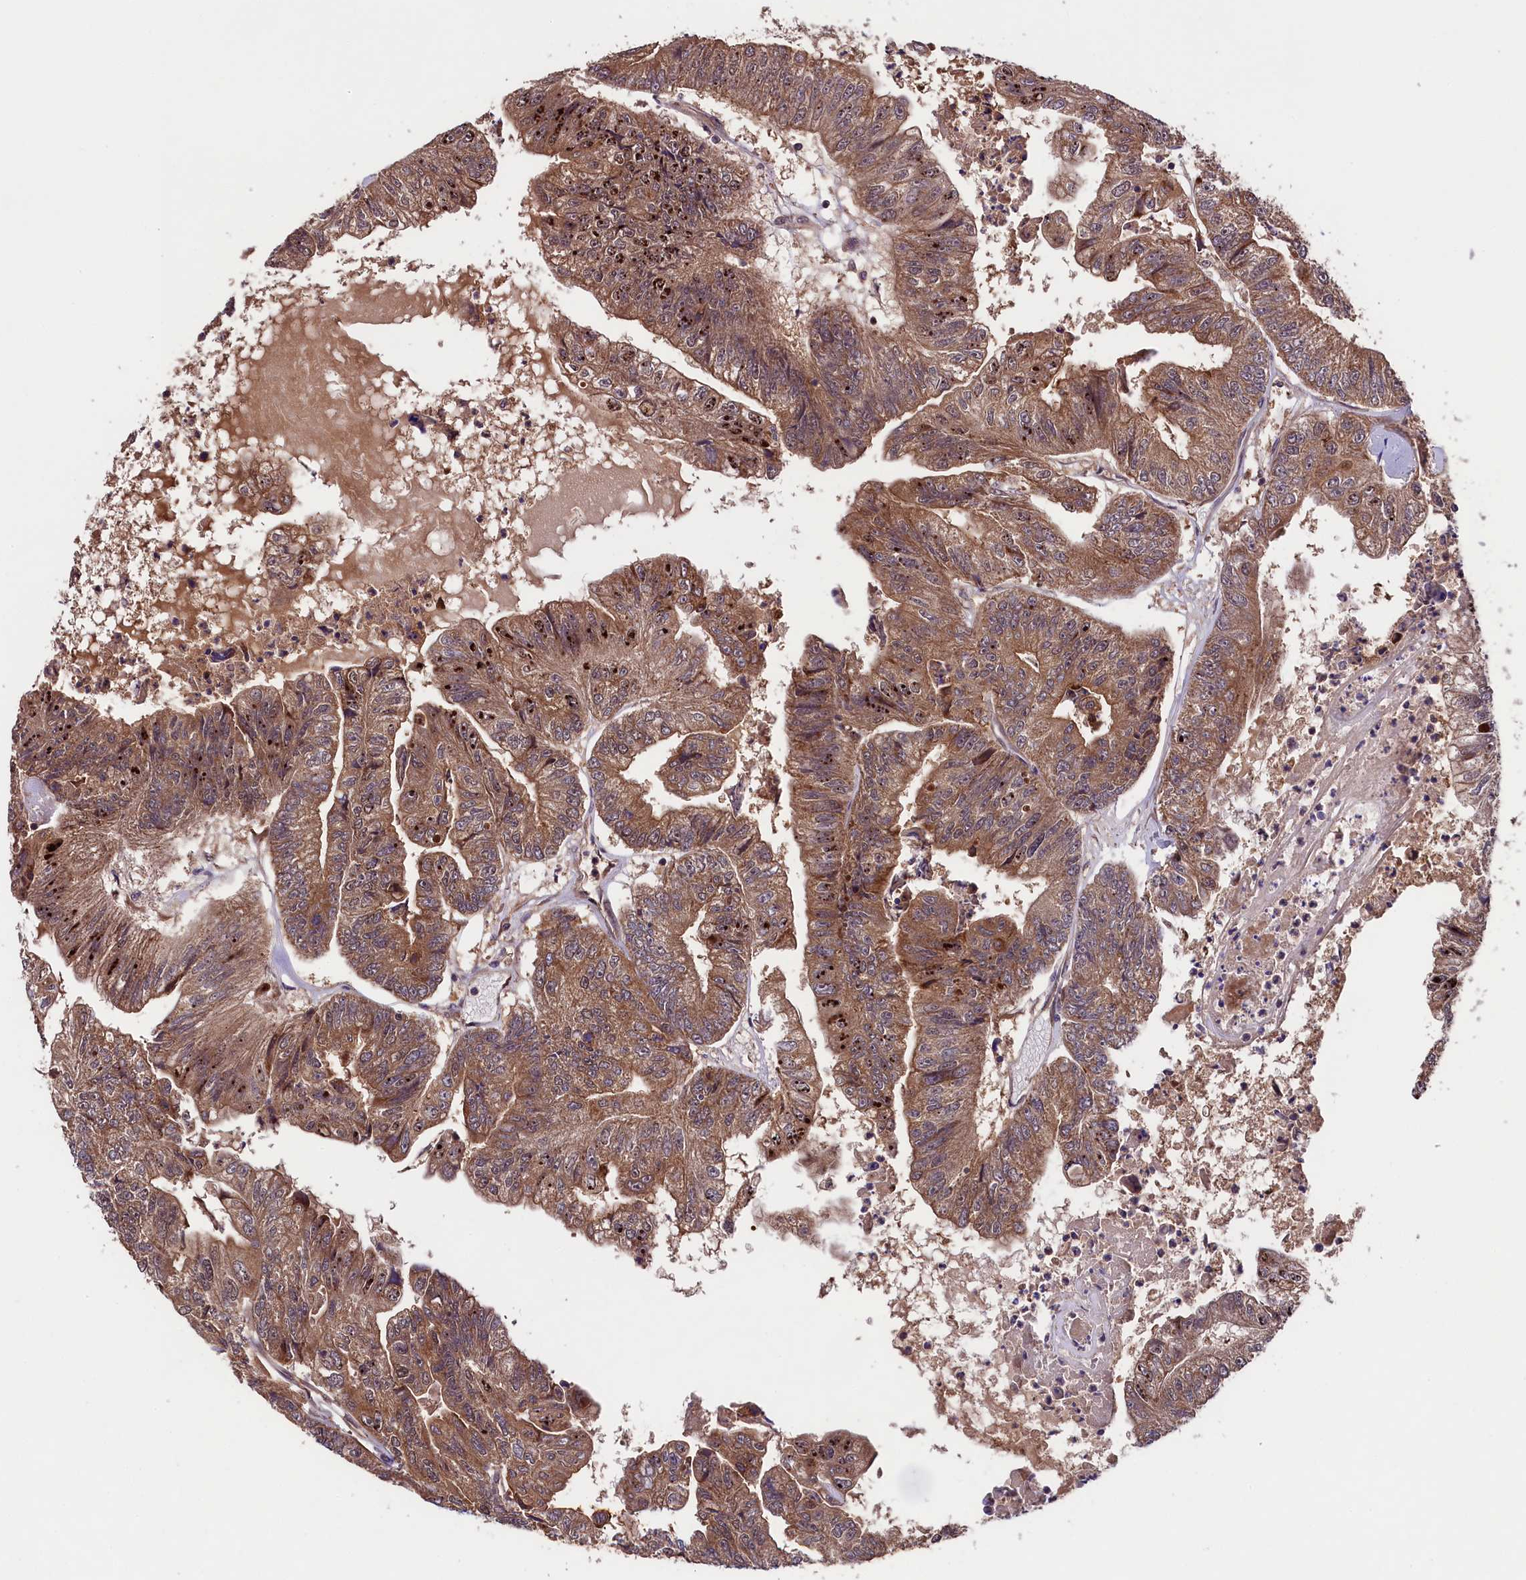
{"staining": {"intensity": "moderate", "quantity": ">75%", "location": "cytoplasmic/membranous"}, "tissue": "colorectal cancer", "cell_type": "Tumor cells", "image_type": "cancer", "snomed": [{"axis": "morphology", "description": "Adenocarcinoma, NOS"}, {"axis": "topography", "description": "Colon"}], "caption": "A histopathology image of human adenocarcinoma (colorectal) stained for a protein reveals moderate cytoplasmic/membranous brown staining in tumor cells.", "gene": "DOHH", "patient": {"sex": "female", "age": 67}}